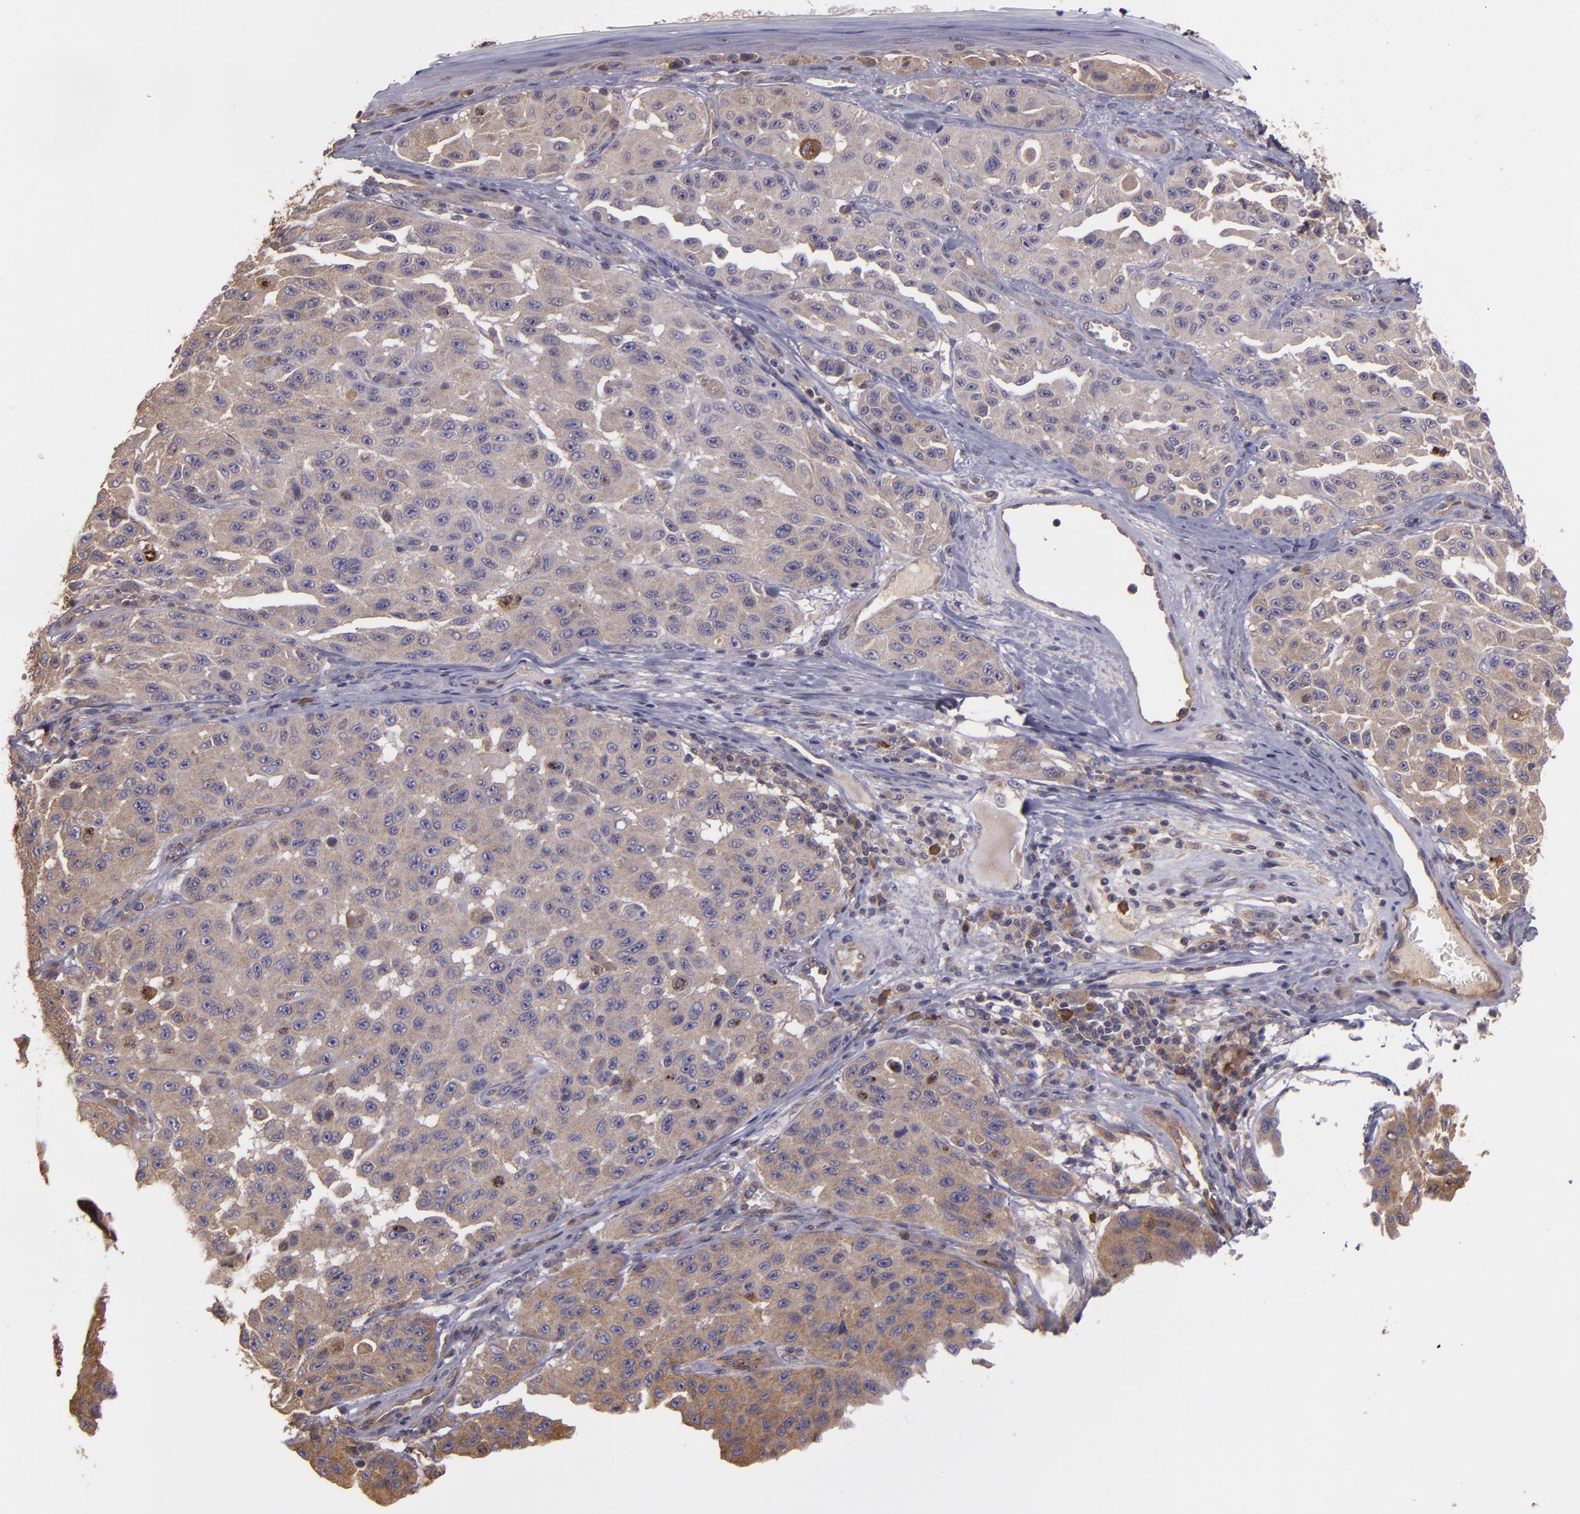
{"staining": {"intensity": "moderate", "quantity": ">75%", "location": "cytoplasmic/membranous"}, "tissue": "melanoma", "cell_type": "Tumor cells", "image_type": "cancer", "snomed": [{"axis": "morphology", "description": "Malignant melanoma, NOS"}, {"axis": "topography", "description": "Skin"}], "caption": "A brown stain labels moderate cytoplasmic/membranous expression of a protein in human melanoma tumor cells.", "gene": "ECE1", "patient": {"sex": "male", "age": 30}}